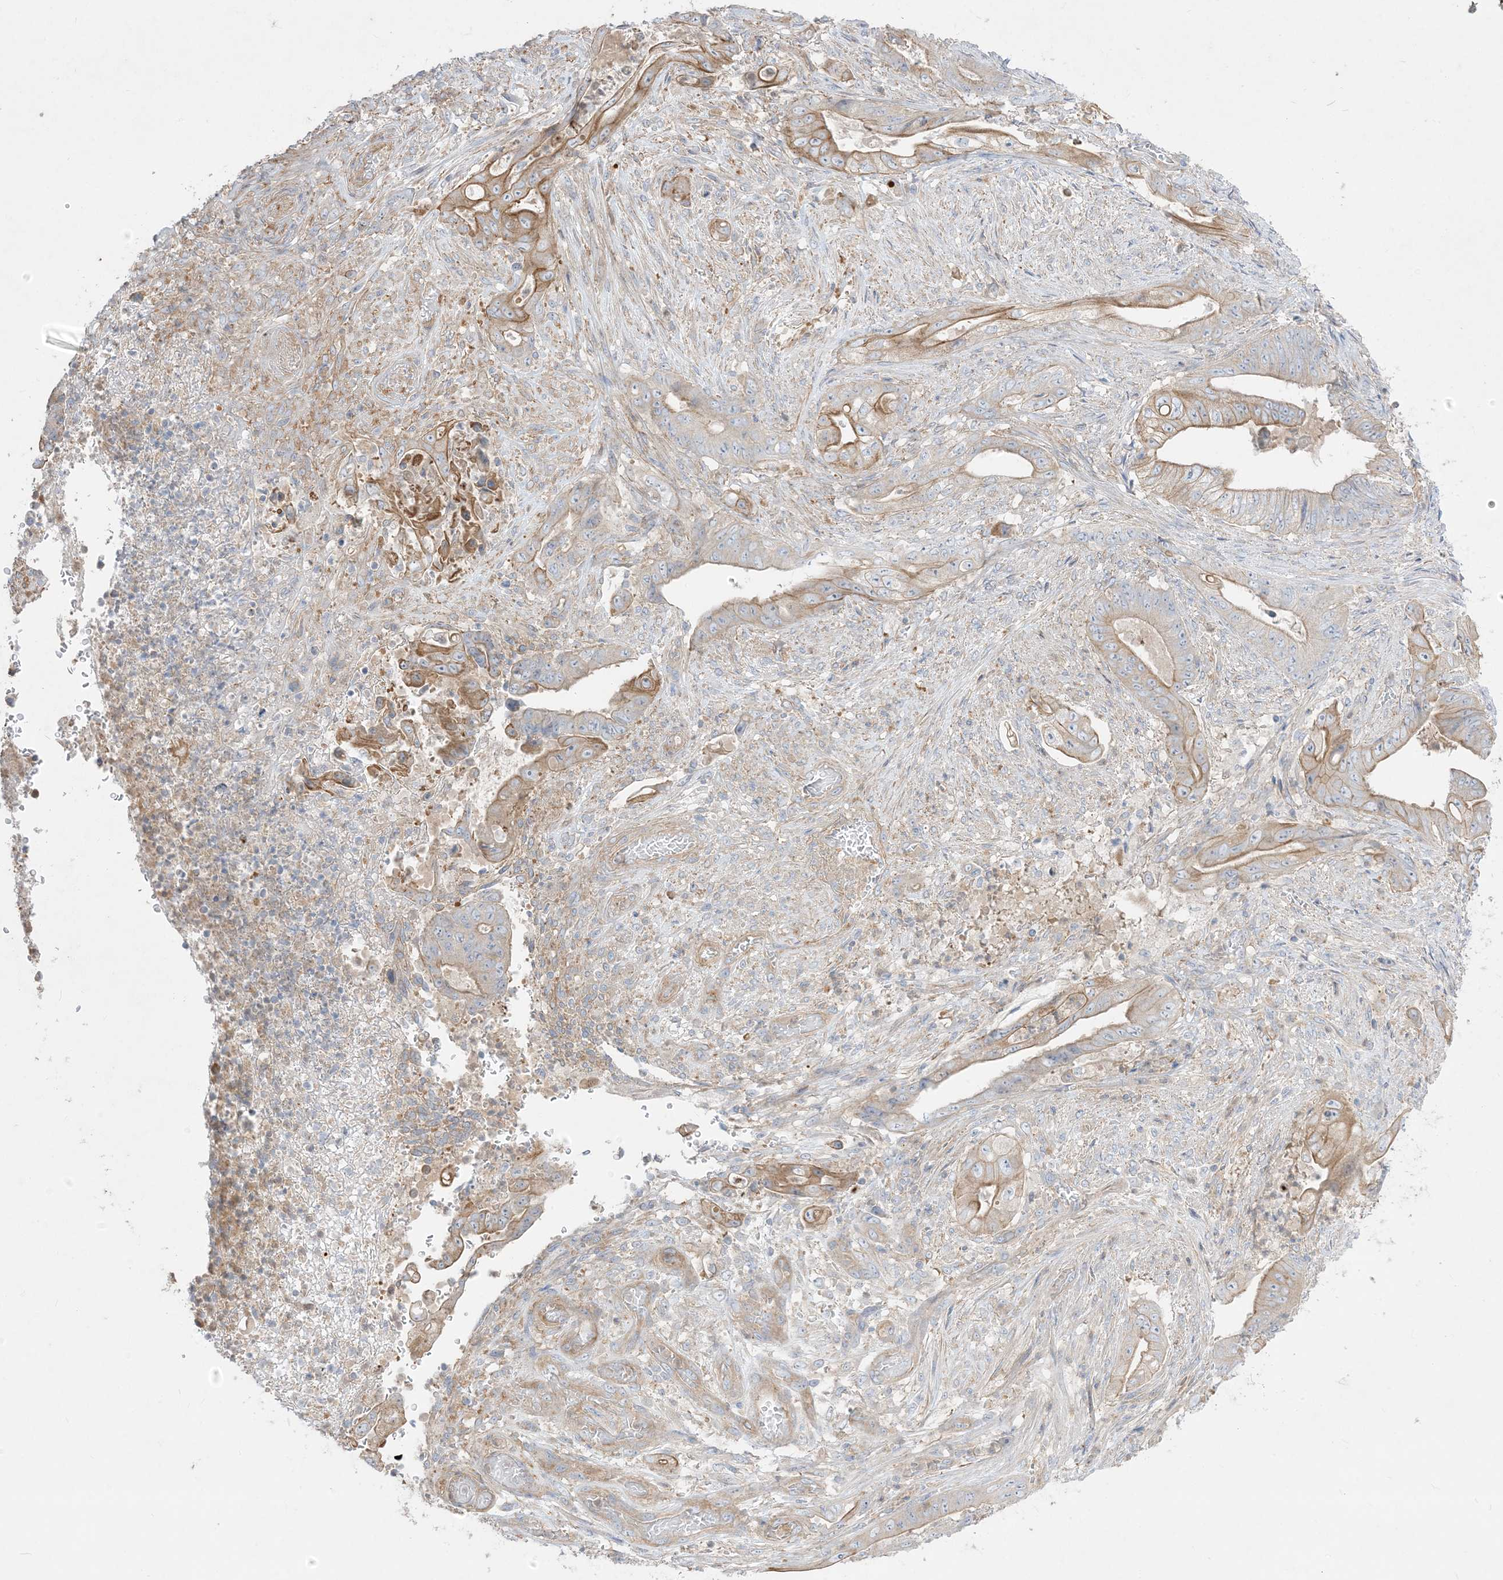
{"staining": {"intensity": "moderate", "quantity": ">75%", "location": "cytoplasmic/membranous"}, "tissue": "stomach cancer", "cell_type": "Tumor cells", "image_type": "cancer", "snomed": [{"axis": "morphology", "description": "Adenocarcinoma, NOS"}, {"axis": "topography", "description": "Stomach"}], "caption": "IHC histopathology image of neoplastic tissue: human stomach adenocarcinoma stained using immunohistochemistry exhibits medium levels of moderate protein expression localized specifically in the cytoplasmic/membranous of tumor cells, appearing as a cytoplasmic/membranous brown color.", "gene": "ARHGEF9", "patient": {"sex": "female", "age": 73}}